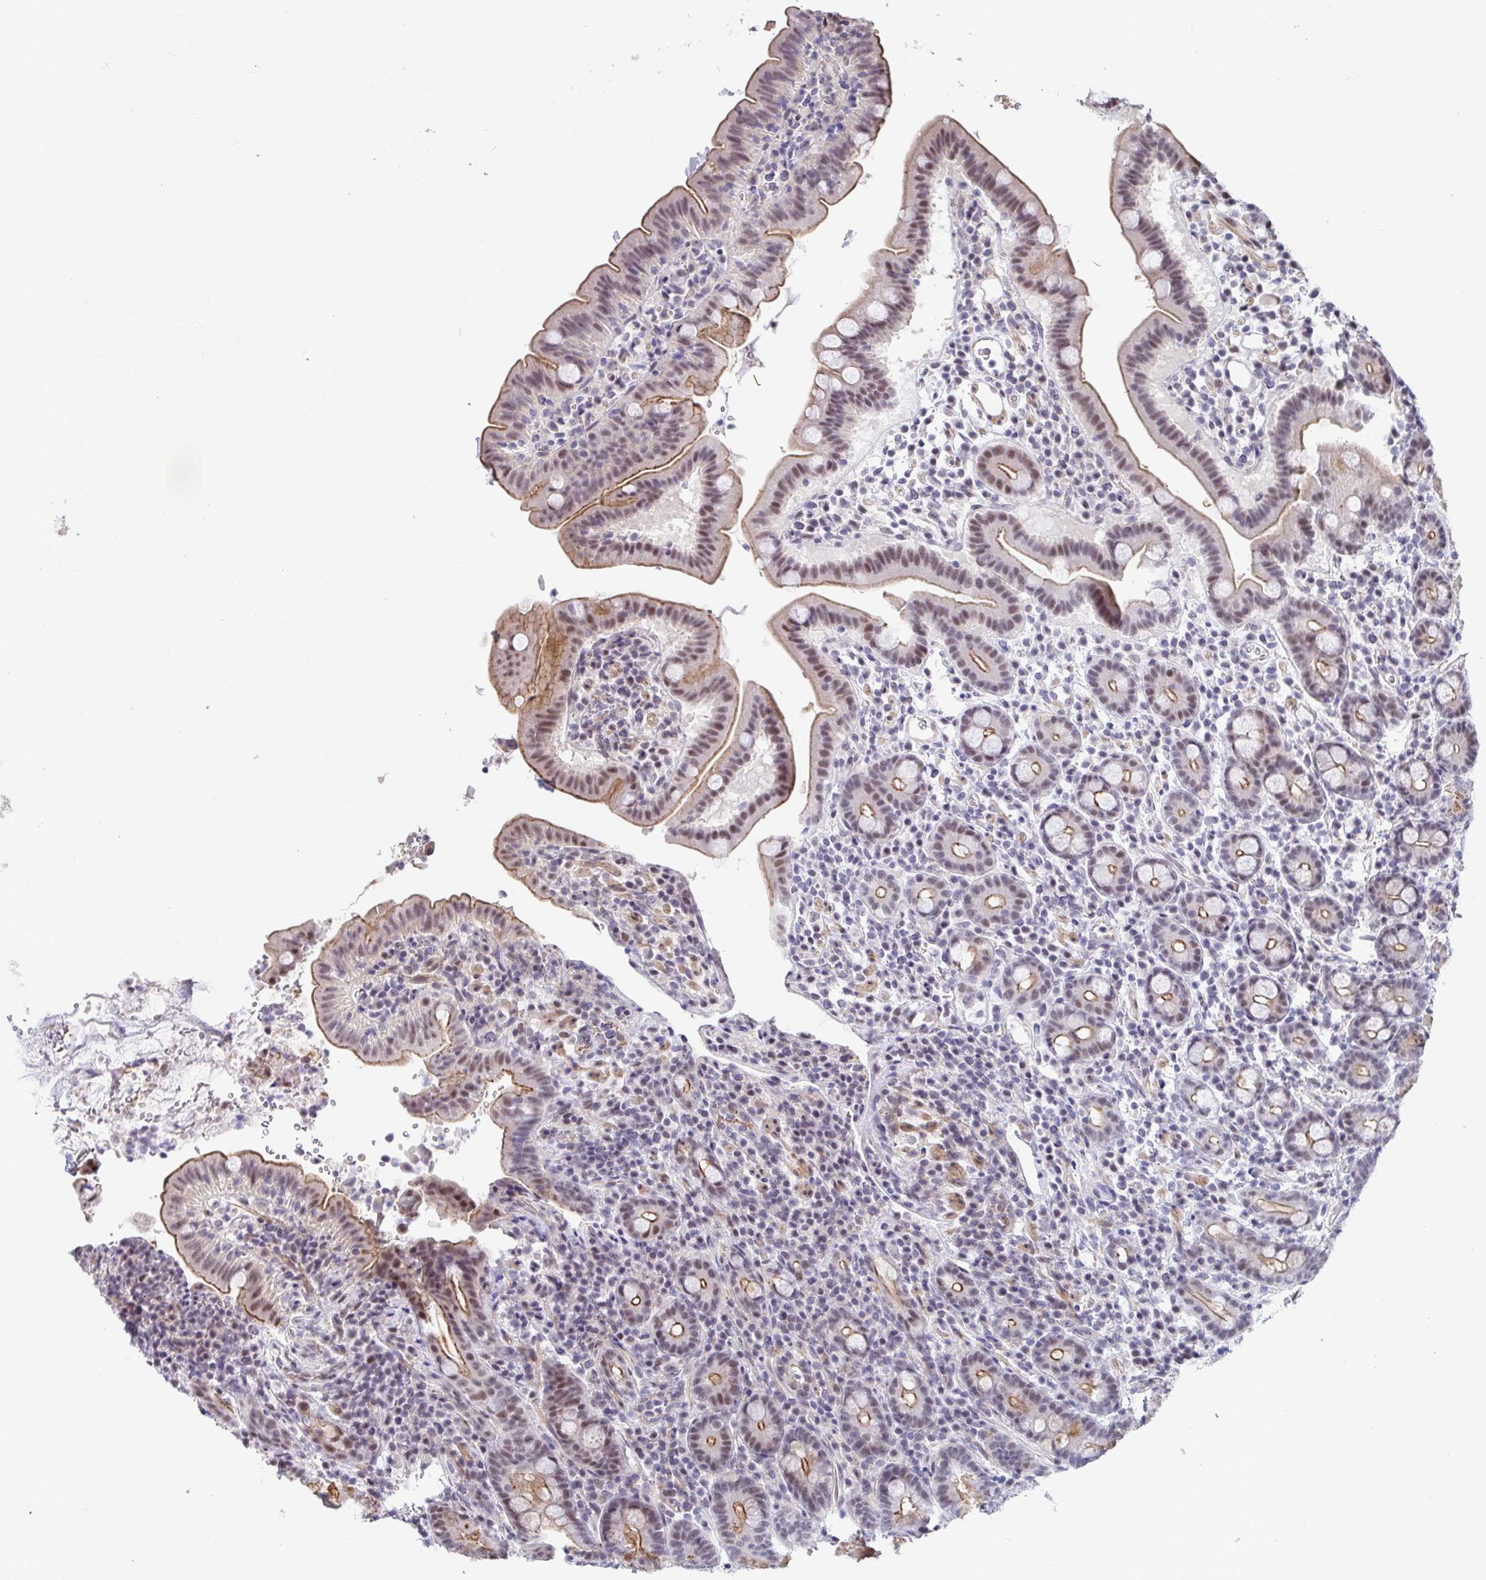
{"staining": {"intensity": "moderate", "quantity": "25%-75%", "location": "cytoplasmic/membranous,nuclear"}, "tissue": "small intestine", "cell_type": "Glandular cells", "image_type": "normal", "snomed": [{"axis": "morphology", "description": "Normal tissue, NOS"}, {"axis": "topography", "description": "Small intestine"}], "caption": "This is a micrograph of immunohistochemistry staining of benign small intestine, which shows moderate staining in the cytoplasmic/membranous,nuclear of glandular cells.", "gene": "WDR72", "patient": {"sex": "male", "age": 26}}